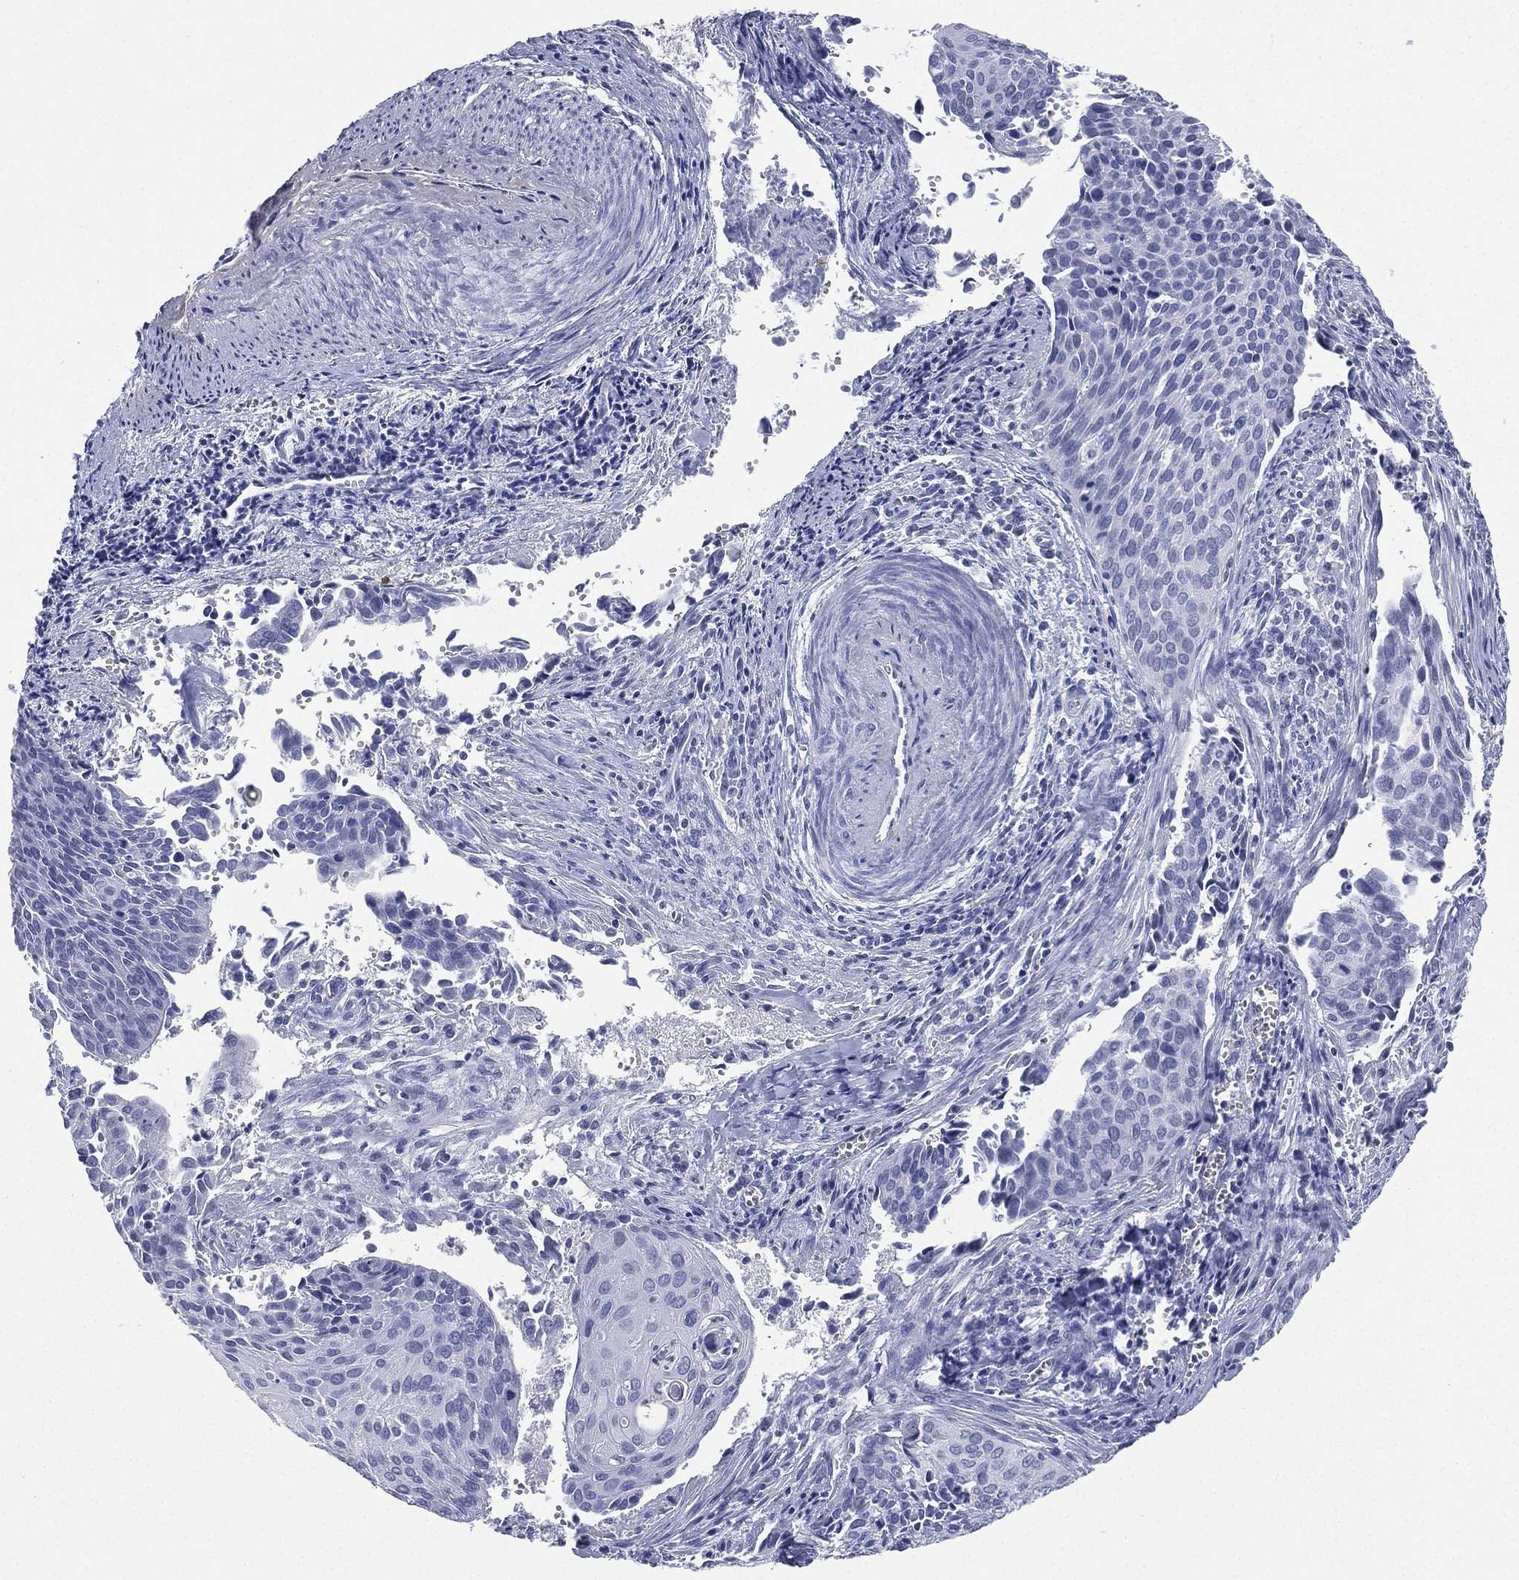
{"staining": {"intensity": "negative", "quantity": "none", "location": "none"}, "tissue": "cervical cancer", "cell_type": "Tumor cells", "image_type": "cancer", "snomed": [{"axis": "morphology", "description": "Squamous cell carcinoma, NOS"}, {"axis": "topography", "description": "Cervix"}], "caption": "Cervical cancer stained for a protein using IHC exhibits no positivity tumor cells.", "gene": "CD22", "patient": {"sex": "female", "age": 29}}